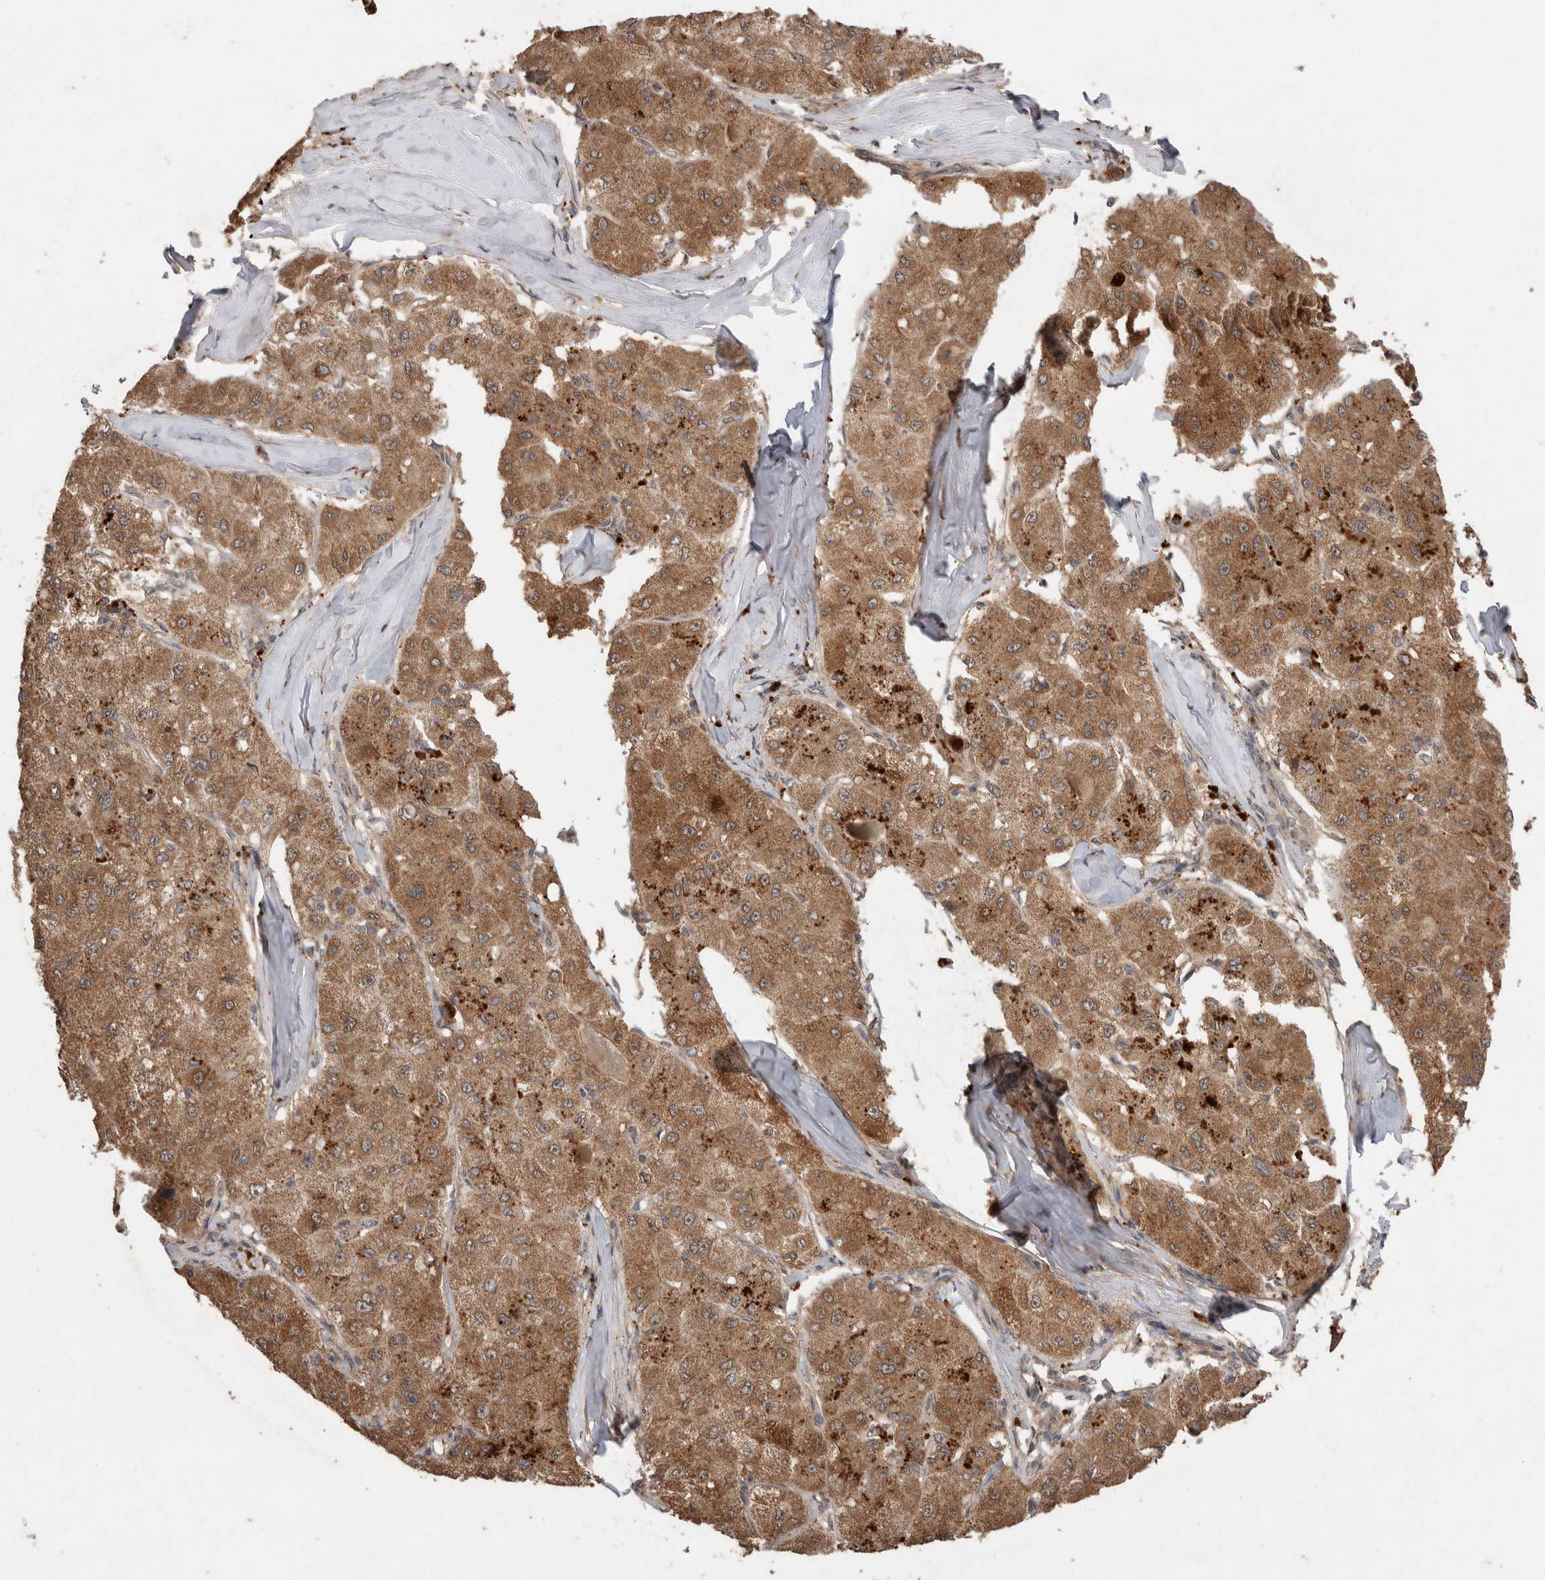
{"staining": {"intensity": "moderate", "quantity": ">75%", "location": "cytoplasmic/membranous"}, "tissue": "liver cancer", "cell_type": "Tumor cells", "image_type": "cancer", "snomed": [{"axis": "morphology", "description": "Carcinoma, Hepatocellular, NOS"}, {"axis": "topography", "description": "Liver"}], "caption": "The immunohistochemical stain highlights moderate cytoplasmic/membranous staining in tumor cells of liver cancer (hepatocellular carcinoma) tissue.", "gene": "KCNJ5", "patient": {"sex": "male", "age": 80}}